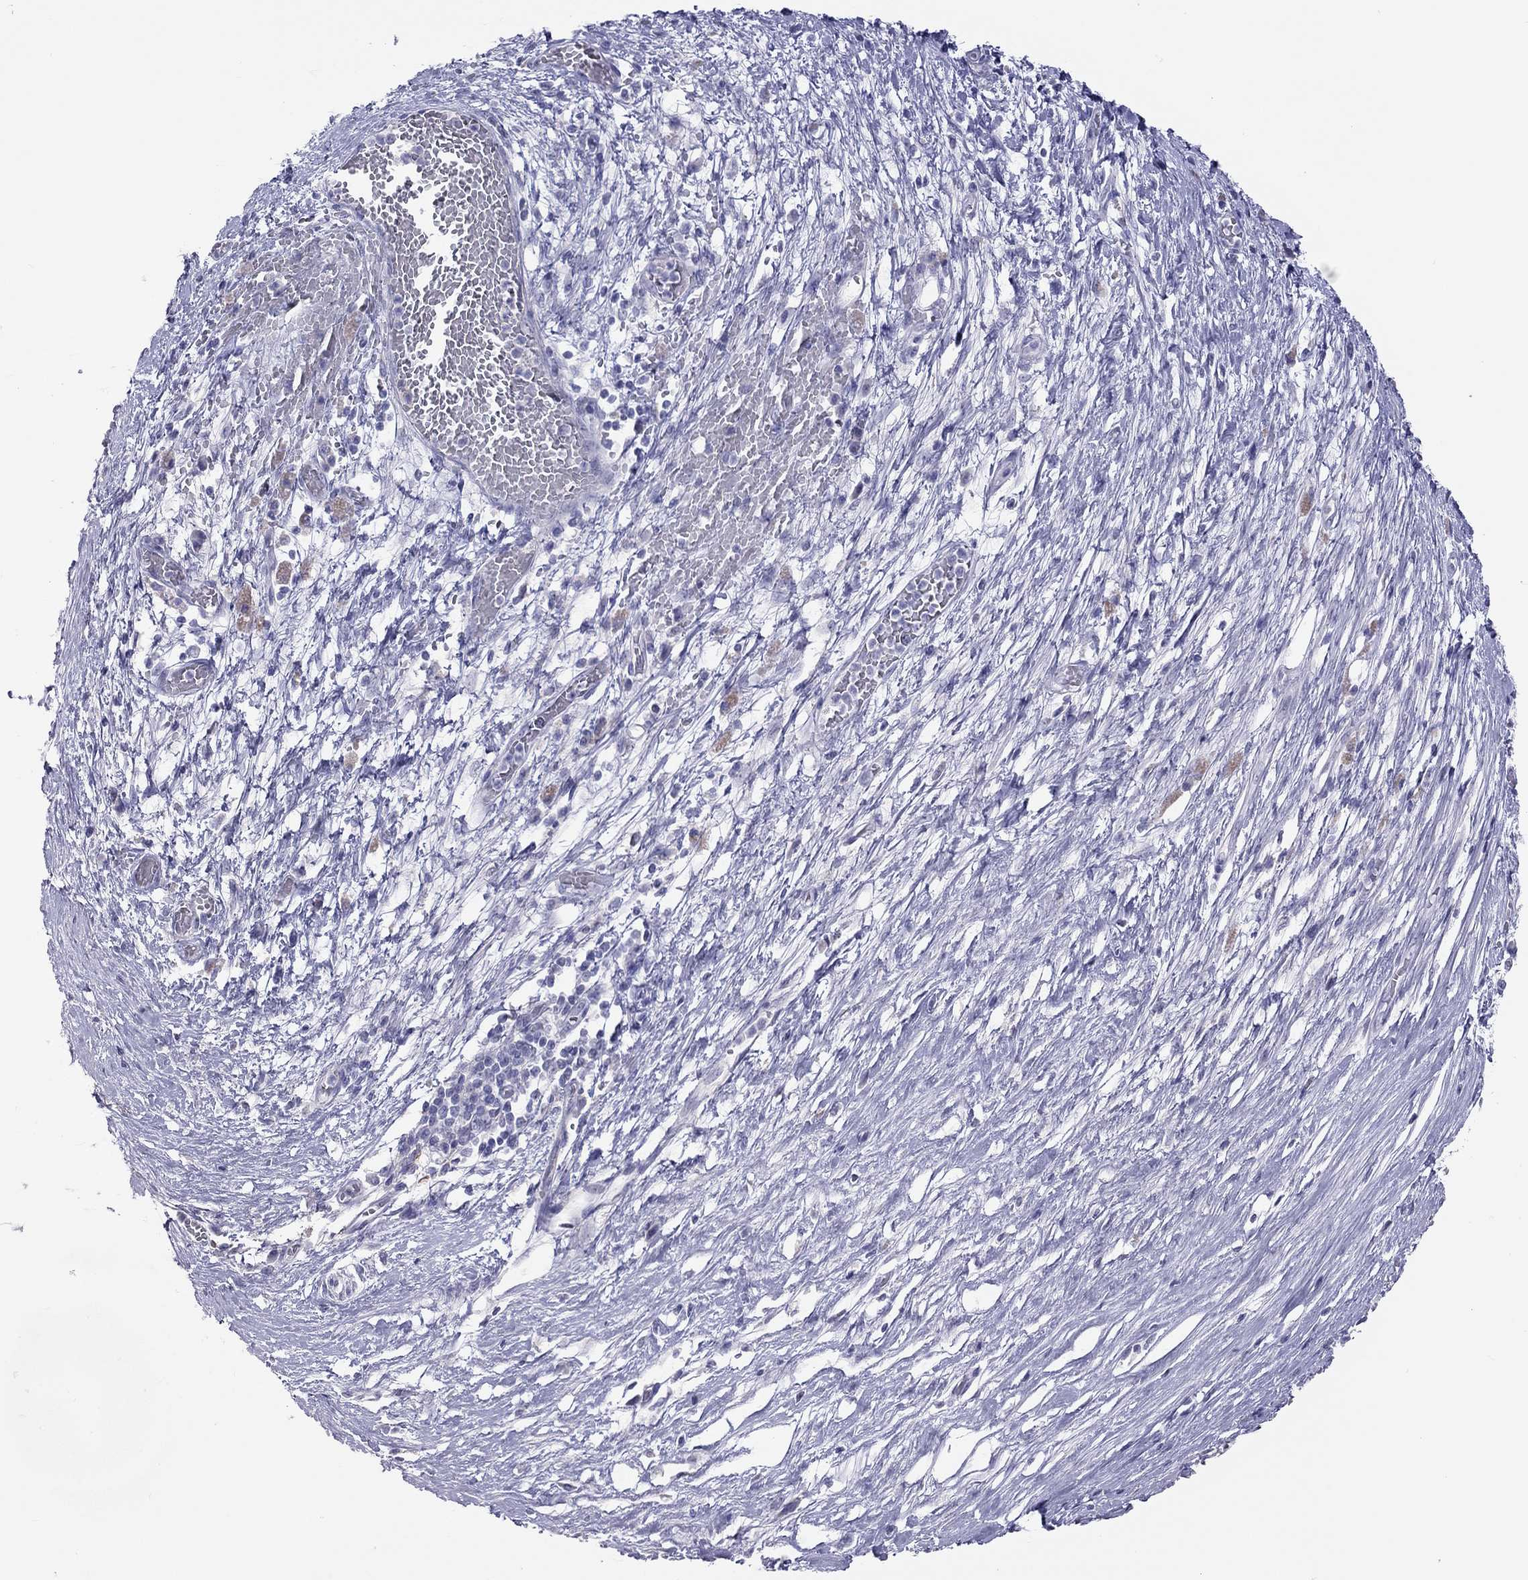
{"staining": {"intensity": "negative", "quantity": "none", "location": "none"}, "tissue": "pancreatic cancer", "cell_type": "Tumor cells", "image_type": "cancer", "snomed": [{"axis": "morphology", "description": "Adenocarcinoma, NOS"}, {"axis": "topography", "description": "Pancreas"}], "caption": "The photomicrograph displays no significant positivity in tumor cells of adenocarcinoma (pancreatic). (Immunohistochemistry (ihc), brightfield microscopy, high magnification).", "gene": "IL17REL", "patient": {"sex": "male", "age": 63}}